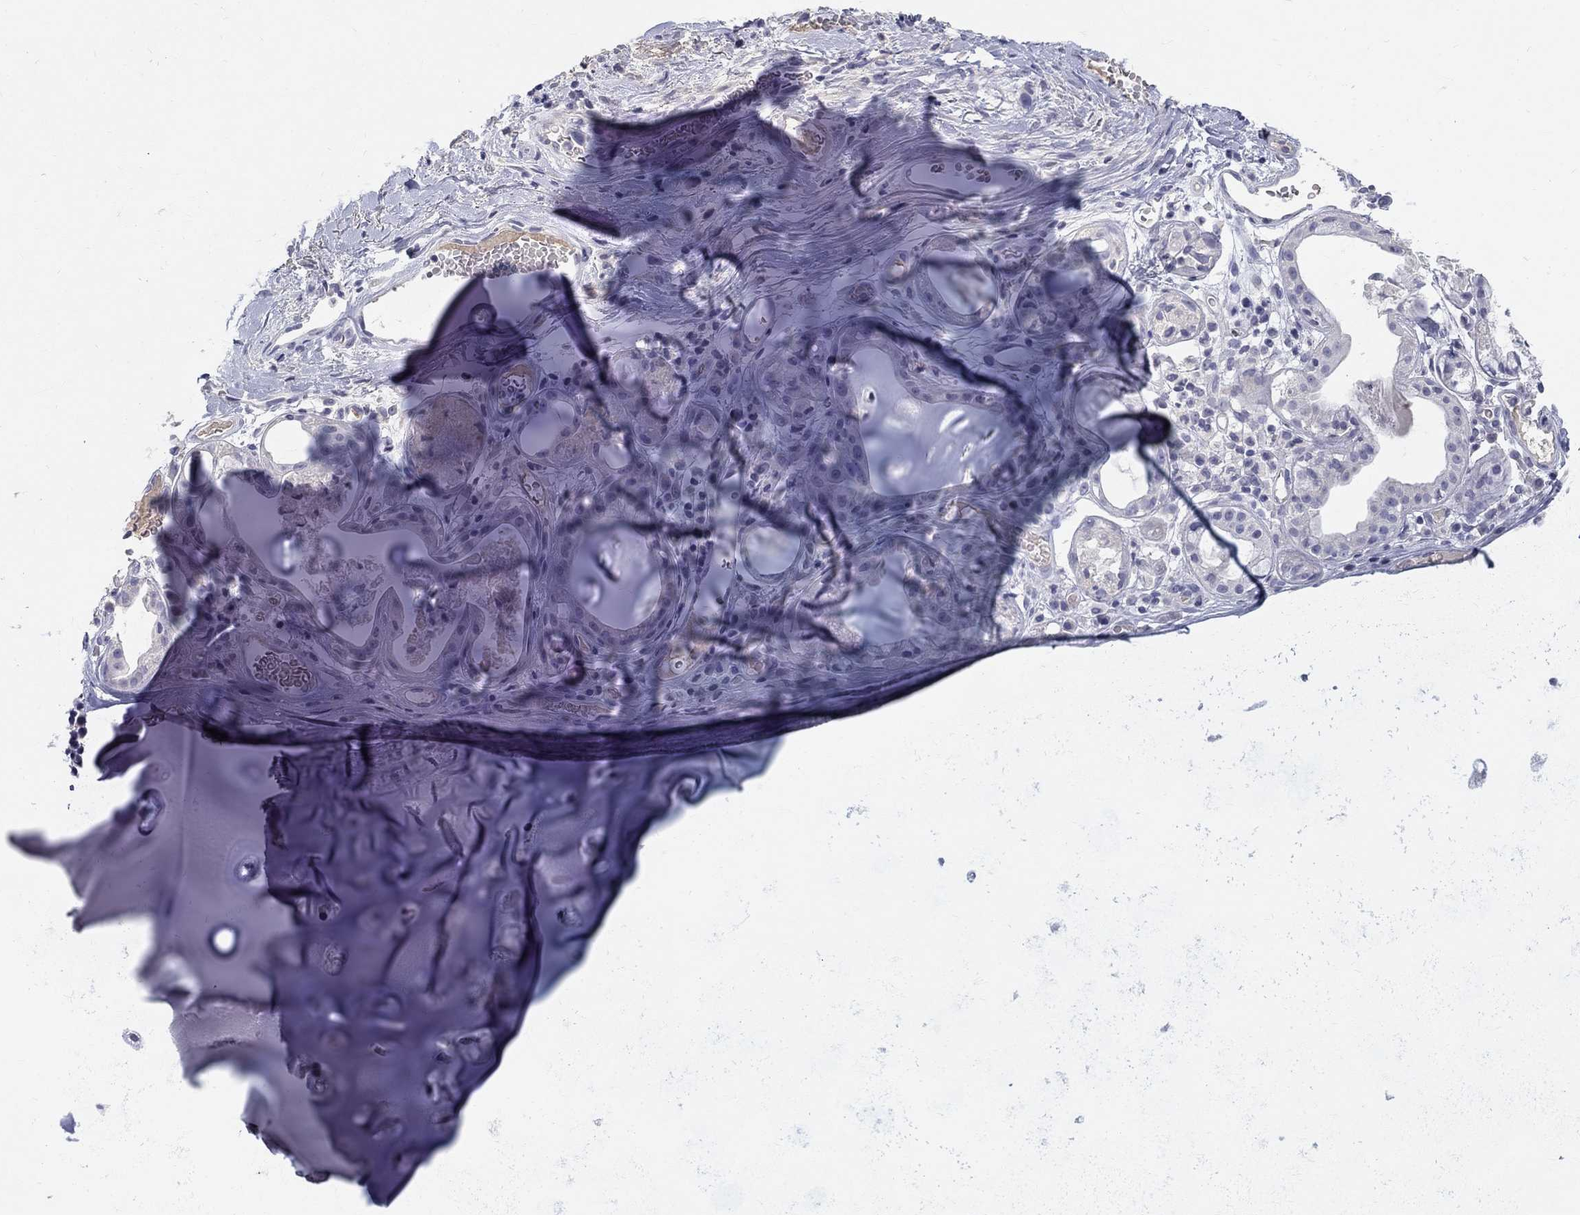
{"staining": {"intensity": "negative", "quantity": "none", "location": "none"}, "tissue": "soft tissue", "cell_type": "Chondrocytes", "image_type": "normal", "snomed": [{"axis": "morphology", "description": "Normal tissue, NOS"}, {"axis": "topography", "description": "Cartilage tissue"}], "caption": "Chondrocytes are negative for brown protein staining in unremarkable soft tissue. The staining is performed using DAB (3,3'-diaminobenzidine) brown chromogen with nuclei counter-stained in using hematoxylin.", "gene": "PTH1R", "patient": {"sex": "male", "age": 81}}